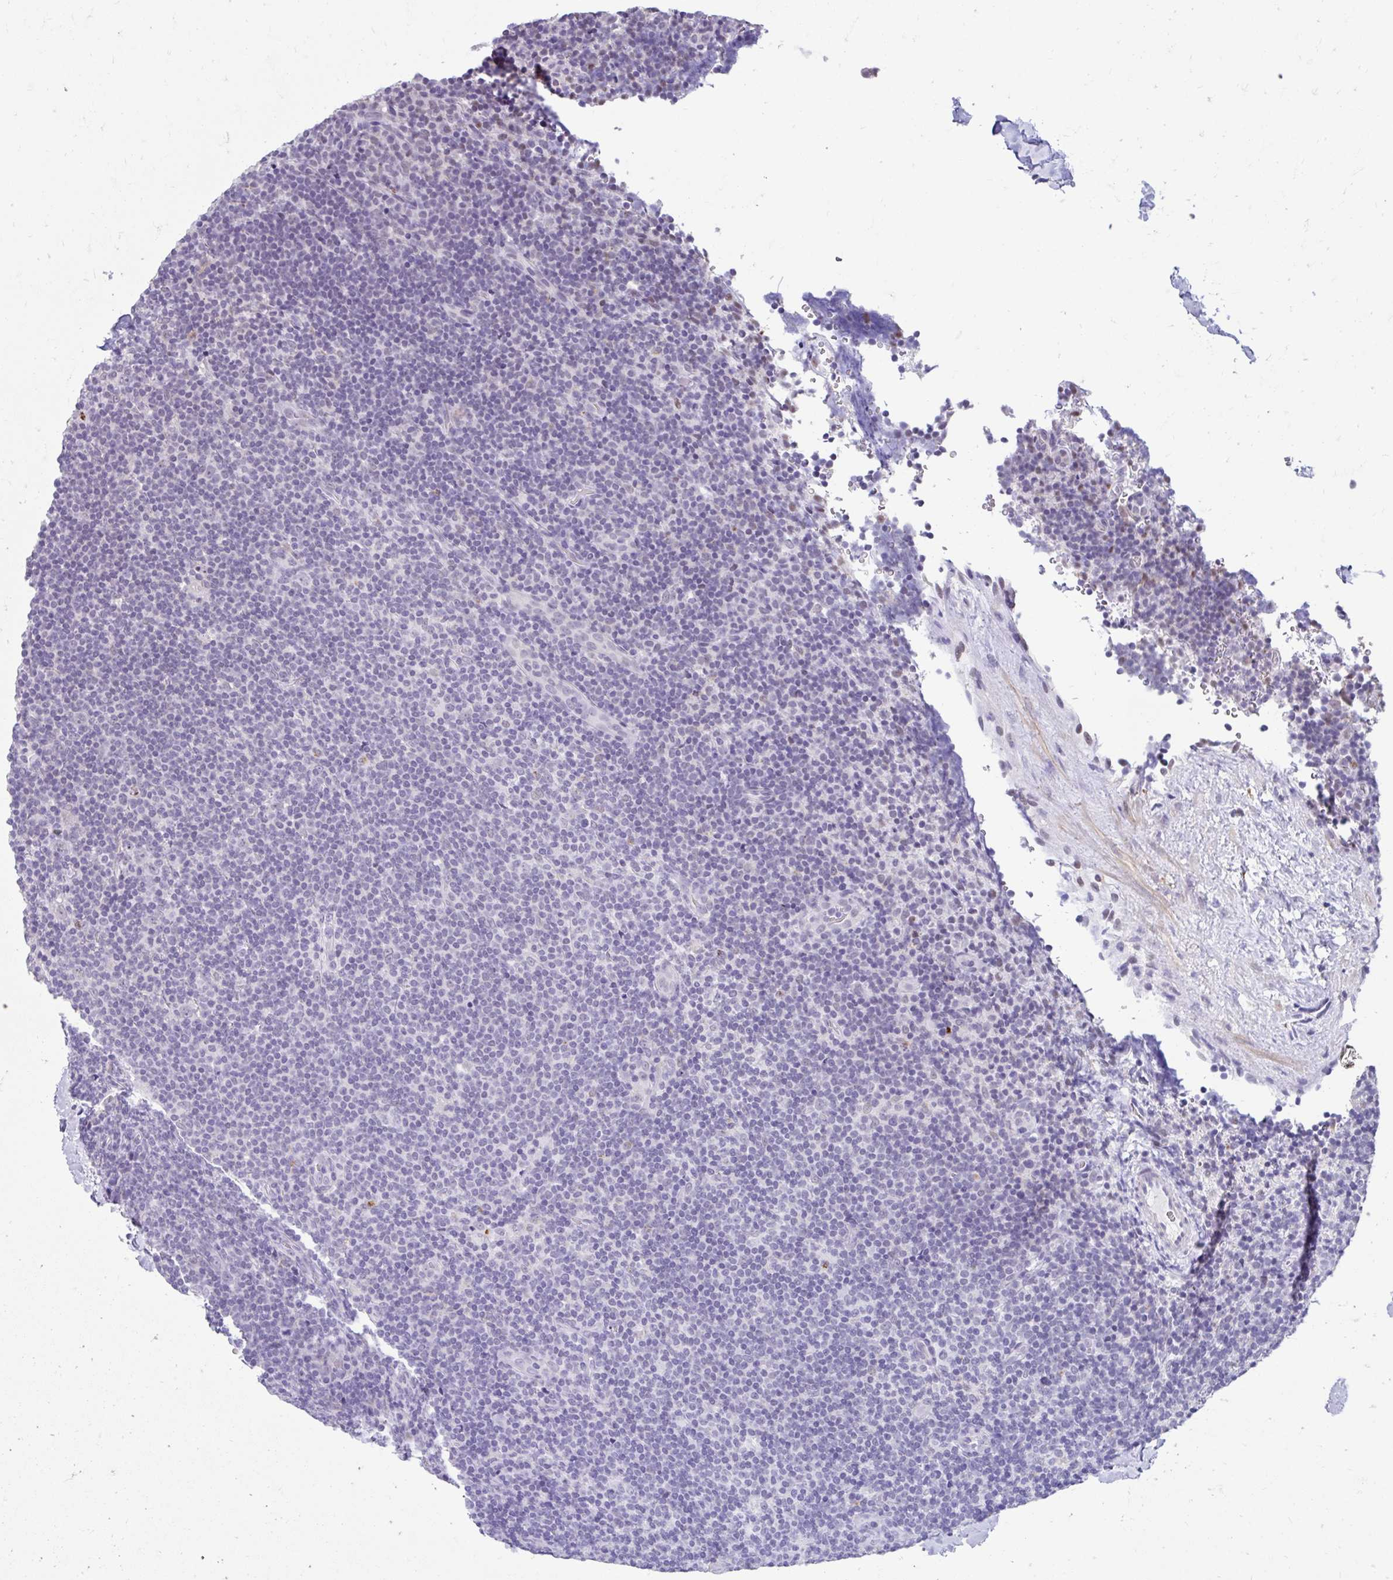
{"staining": {"intensity": "negative", "quantity": "none", "location": "none"}, "tissue": "lymphoma", "cell_type": "Tumor cells", "image_type": "cancer", "snomed": [{"axis": "morphology", "description": "Hodgkin's disease, NOS"}, {"axis": "topography", "description": "Lymph node"}], "caption": "The photomicrograph exhibits no staining of tumor cells in lymphoma. The staining is performed using DAB brown chromogen with nuclei counter-stained in using hematoxylin.", "gene": "DCAF17", "patient": {"sex": "female", "age": 57}}